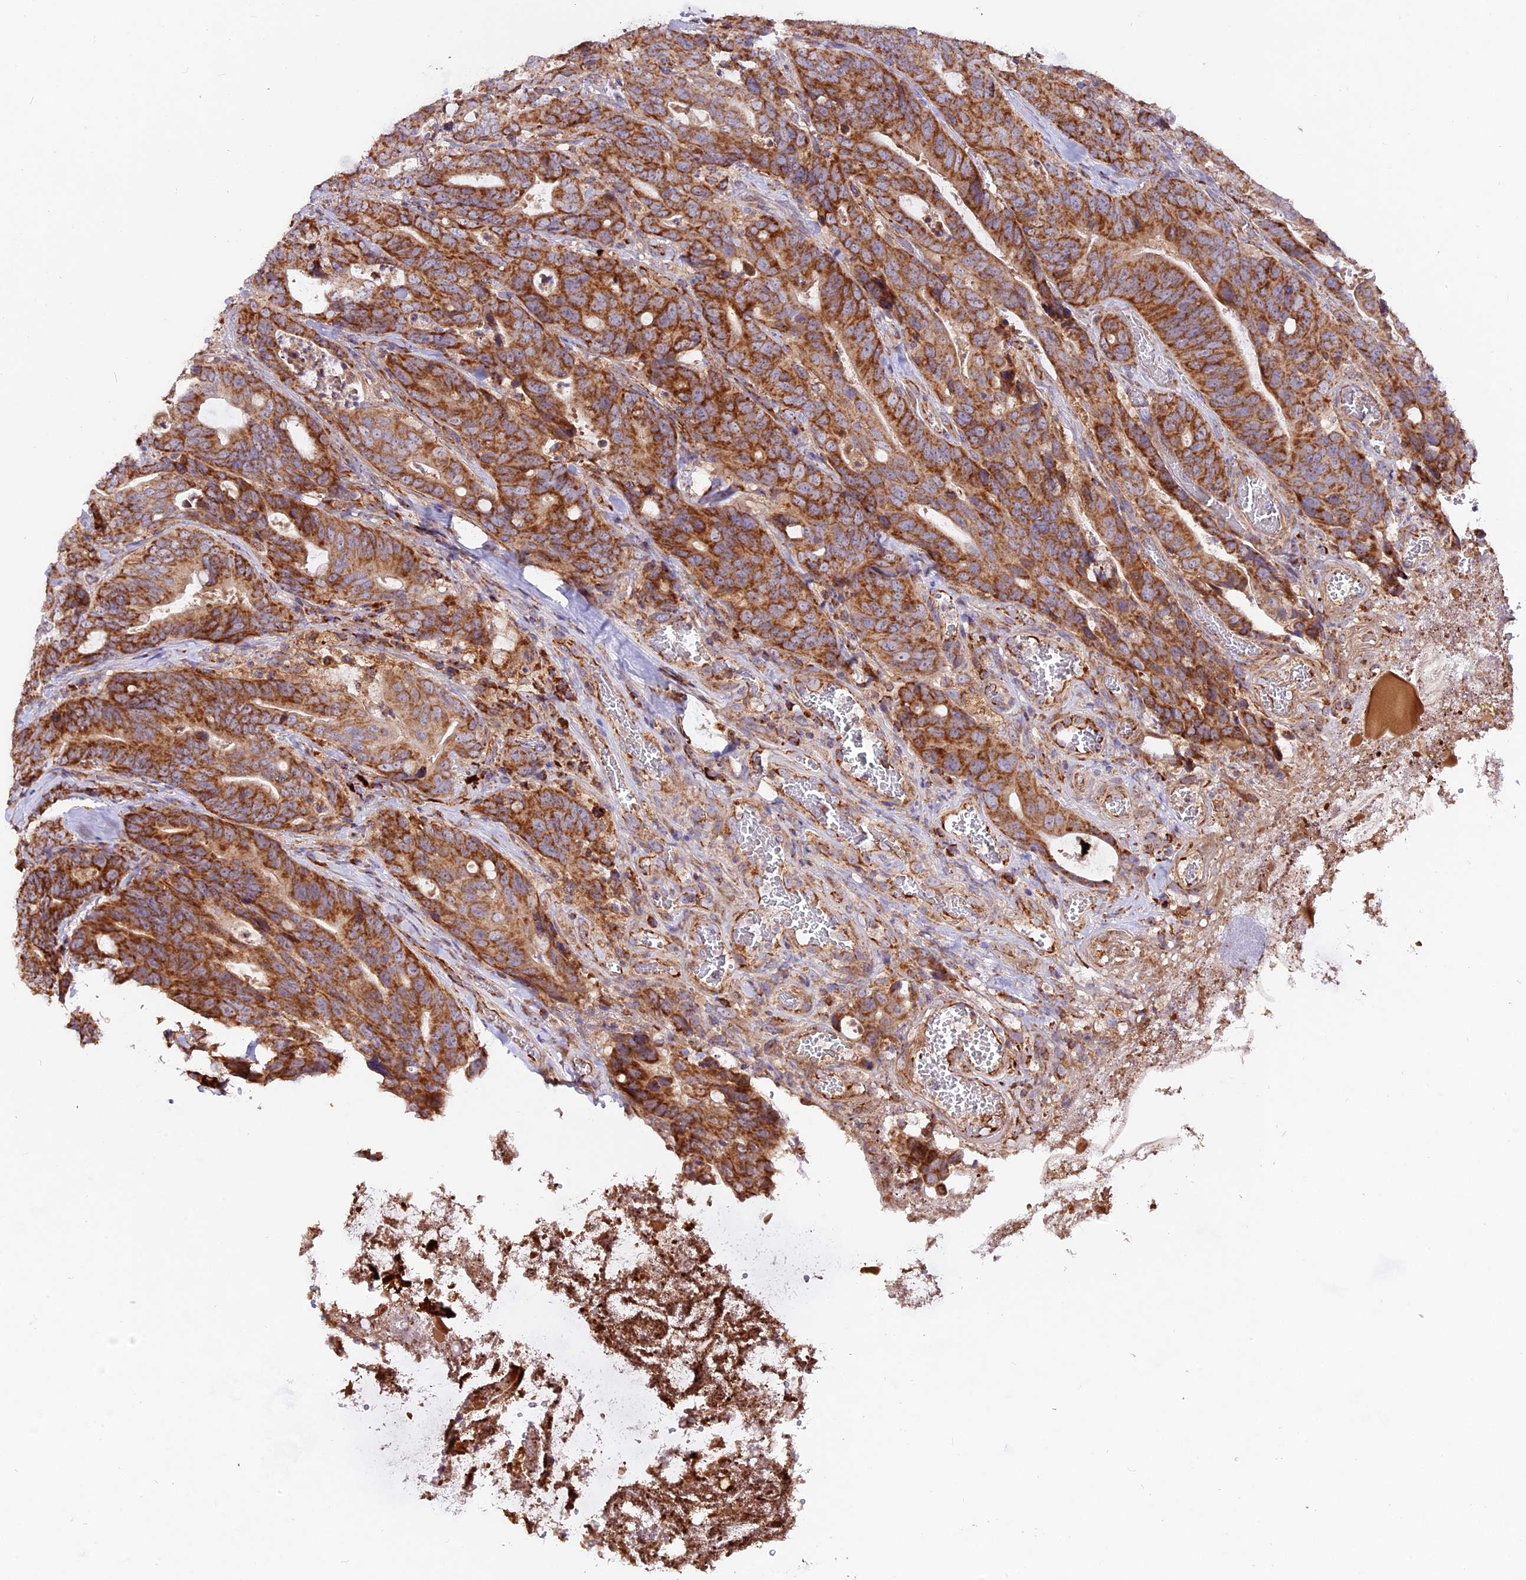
{"staining": {"intensity": "strong", "quantity": ">75%", "location": "cytoplasmic/membranous"}, "tissue": "colorectal cancer", "cell_type": "Tumor cells", "image_type": "cancer", "snomed": [{"axis": "morphology", "description": "Adenocarcinoma, NOS"}, {"axis": "topography", "description": "Colon"}], "caption": "Strong cytoplasmic/membranous expression is identified in approximately >75% of tumor cells in colorectal adenocarcinoma.", "gene": "NDUFA8", "patient": {"sex": "female", "age": 82}}